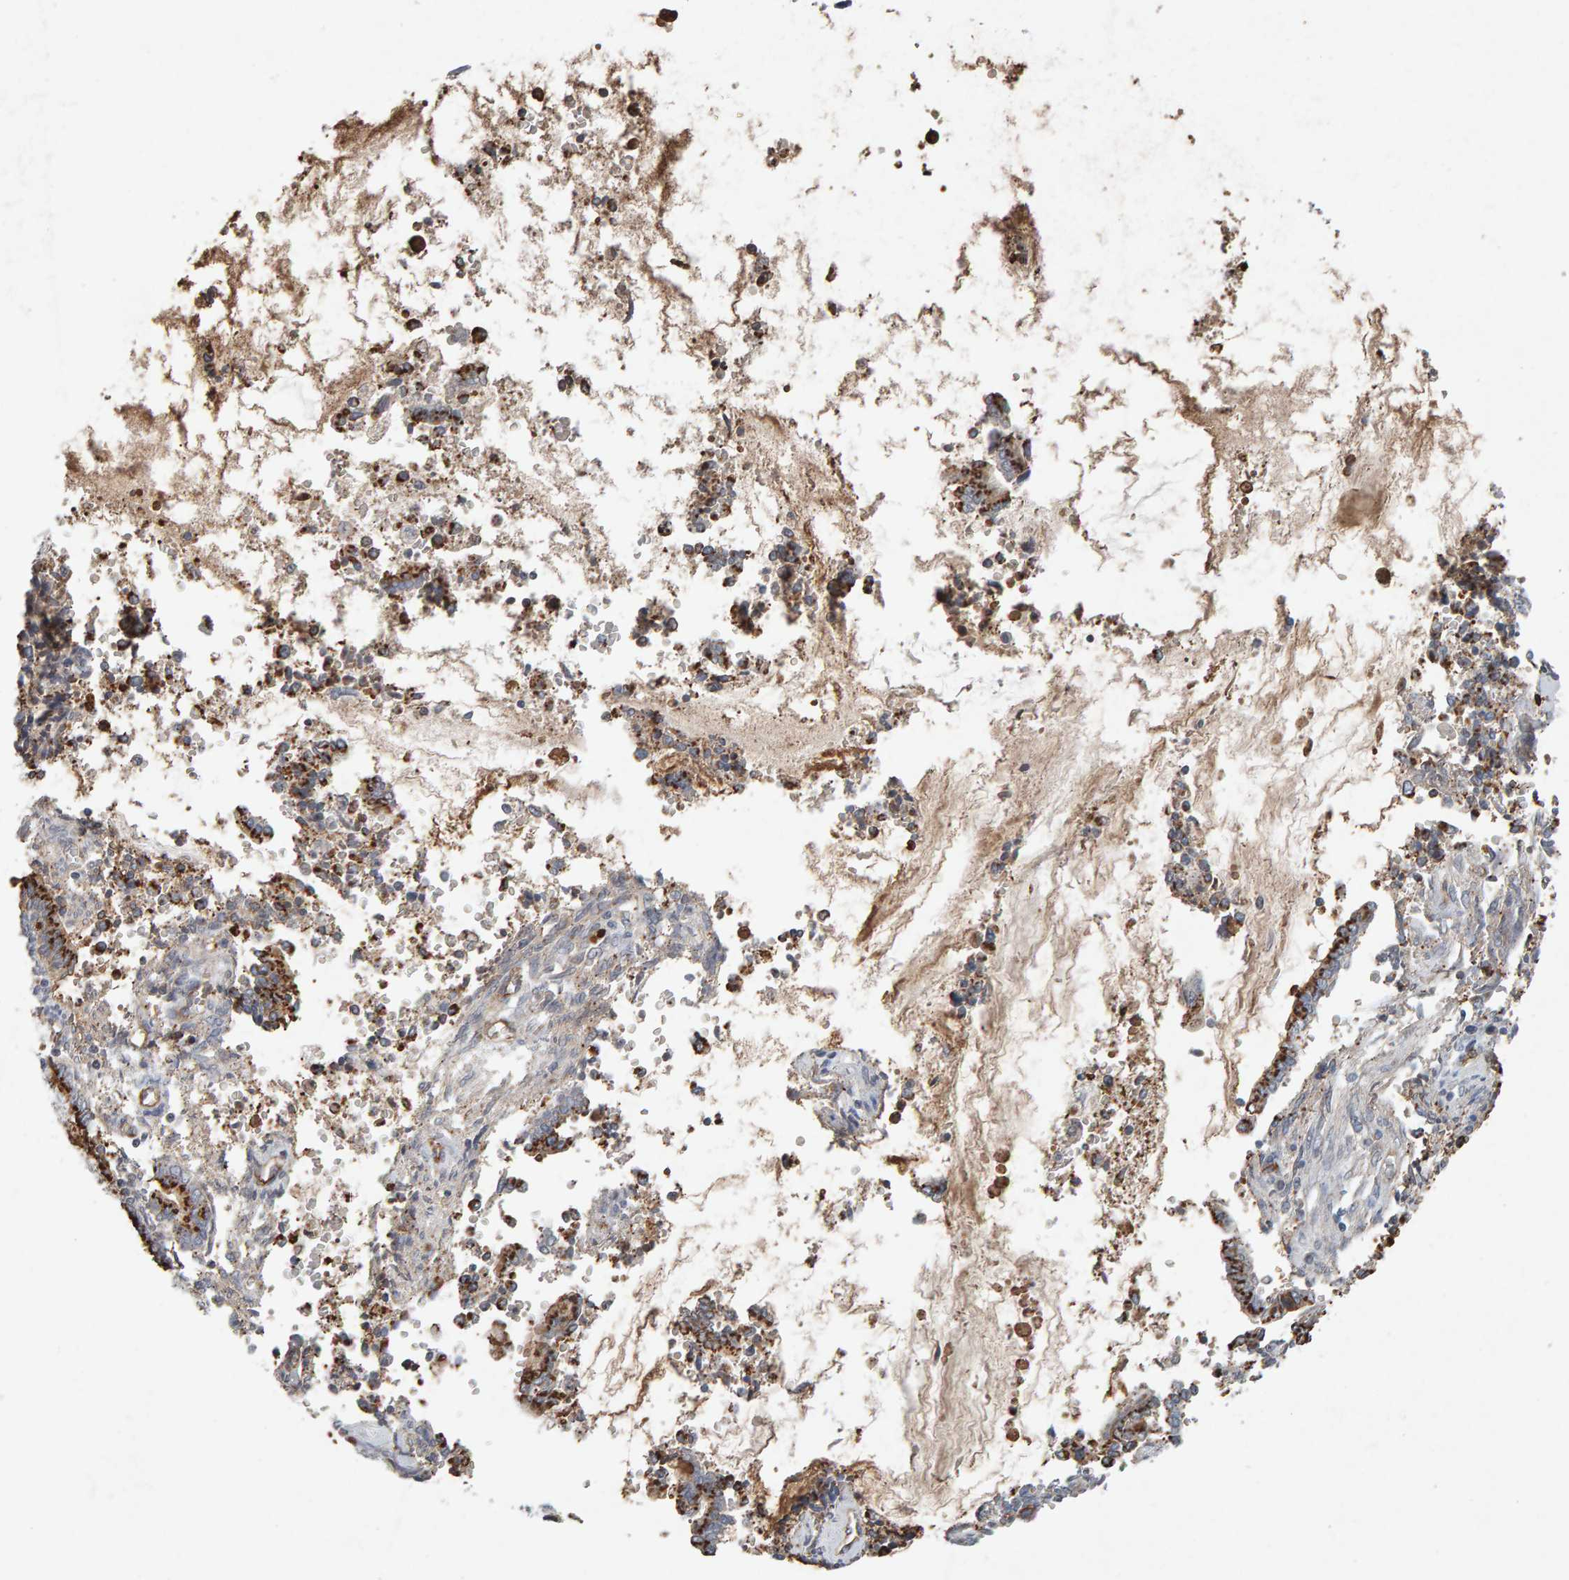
{"staining": {"intensity": "strong", "quantity": ">75%", "location": "cytoplasmic/membranous"}, "tissue": "cervical cancer", "cell_type": "Tumor cells", "image_type": "cancer", "snomed": [{"axis": "morphology", "description": "Adenocarcinoma, NOS"}, {"axis": "topography", "description": "Cervix"}], "caption": "This image demonstrates cervical cancer stained with IHC to label a protein in brown. The cytoplasmic/membranous of tumor cells show strong positivity for the protein. Nuclei are counter-stained blue.", "gene": "PTPRM", "patient": {"sex": "female", "age": 44}}